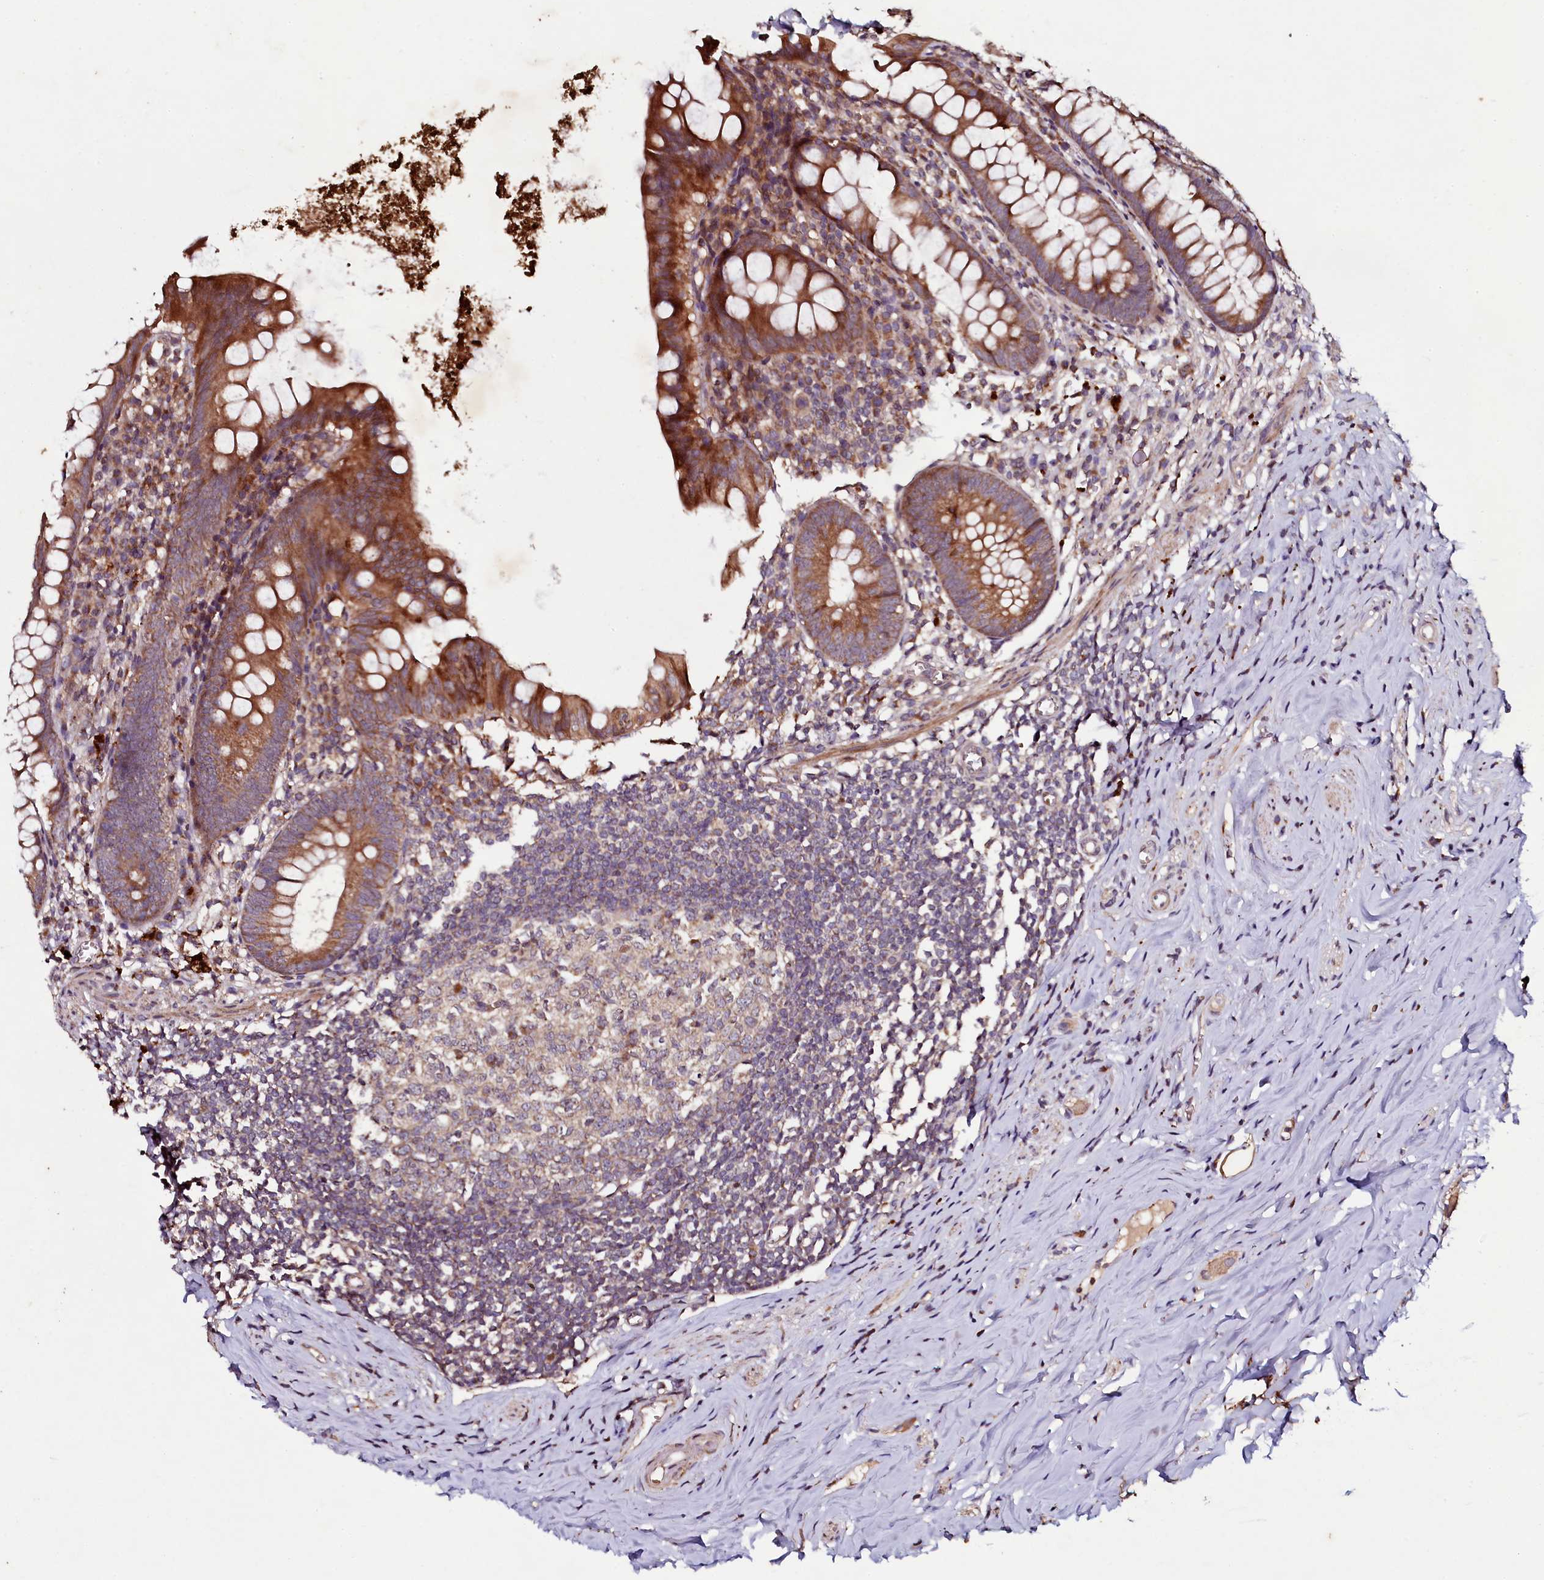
{"staining": {"intensity": "moderate", "quantity": ">75%", "location": "cytoplasmic/membranous"}, "tissue": "appendix", "cell_type": "Glandular cells", "image_type": "normal", "snomed": [{"axis": "morphology", "description": "Normal tissue, NOS"}, {"axis": "topography", "description": "Appendix"}], "caption": "Appendix stained with immunohistochemistry (IHC) displays moderate cytoplasmic/membranous positivity in approximately >75% of glandular cells. Nuclei are stained in blue.", "gene": "SEC24C", "patient": {"sex": "female", "age": 51}}